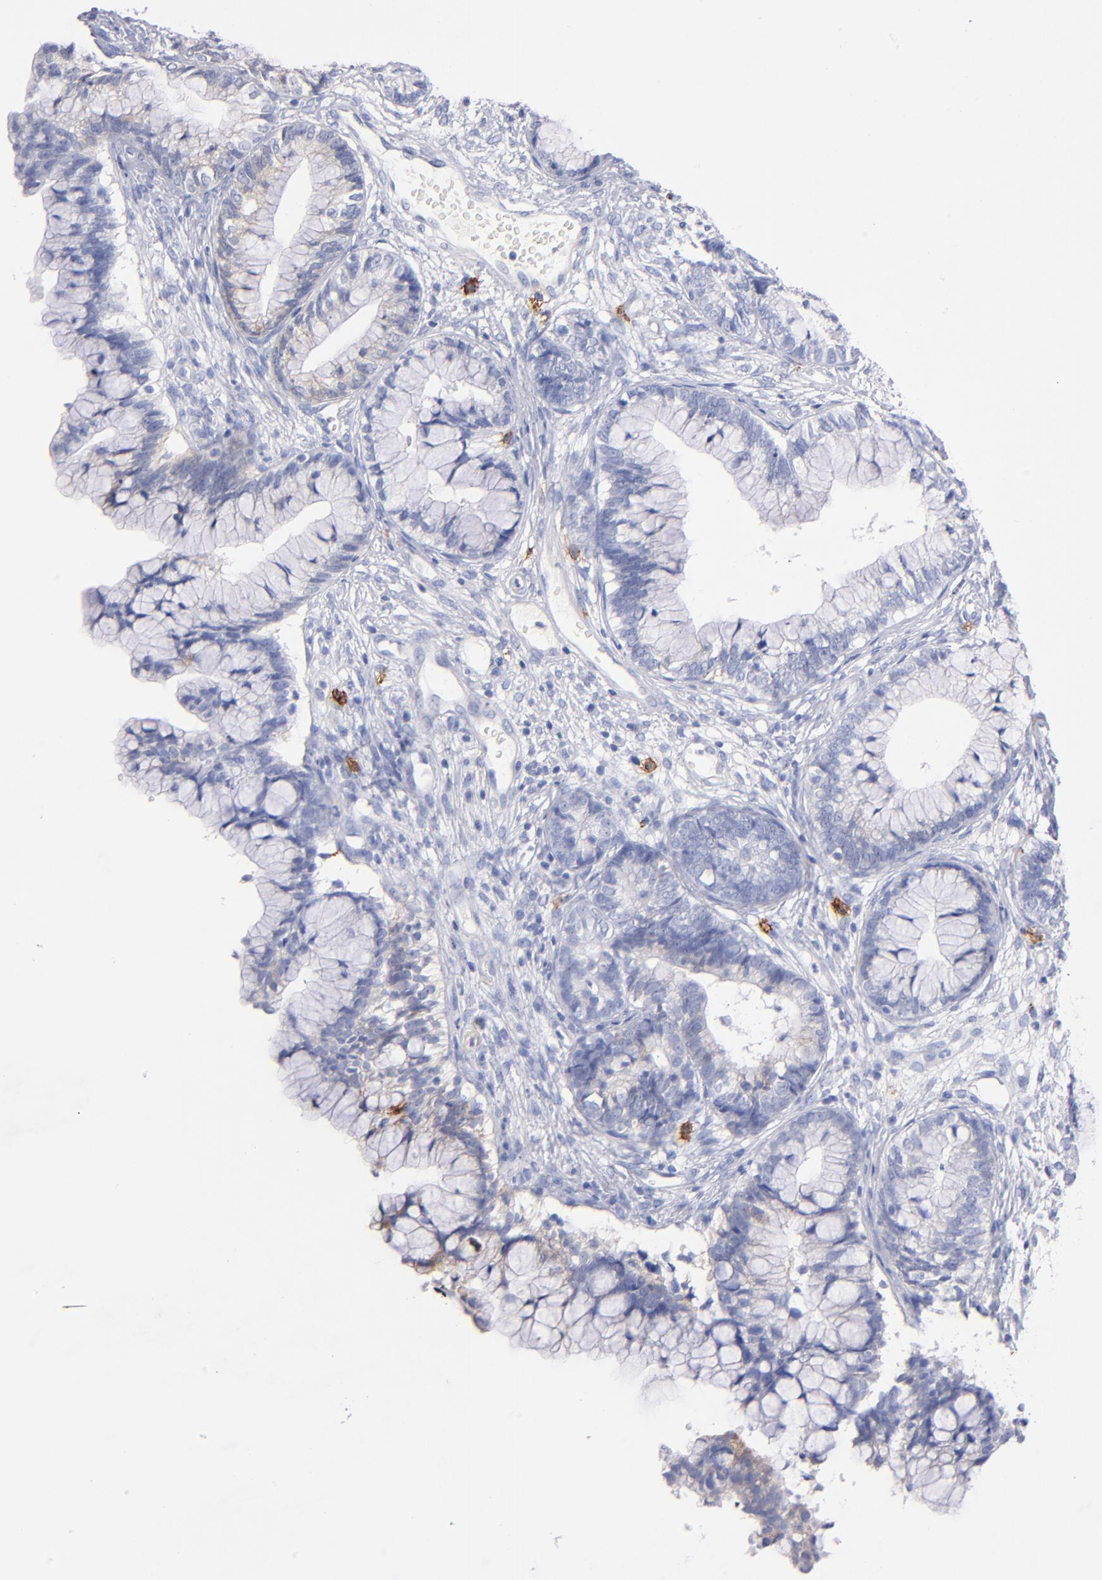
{"staining": {"intensity": "weak", "quantity": "<25%", "location": "cytoplasmic/membranous"}, "tissue": "cervical cancer", "cell_type": "Tumor cells", "image_type": "cancer", "snomed": [{"axis": "morphology", "description": "Adenocarcinoma, NOS"}, {"axis": "topography", "description": "Cervix"}], "caption": "The immunohistochemistry photomicrograph has no significant staining in tumor cells of cervical cancer tissue.", "gene": "KIT", "patient": {"sex": "female", "age": 44}}